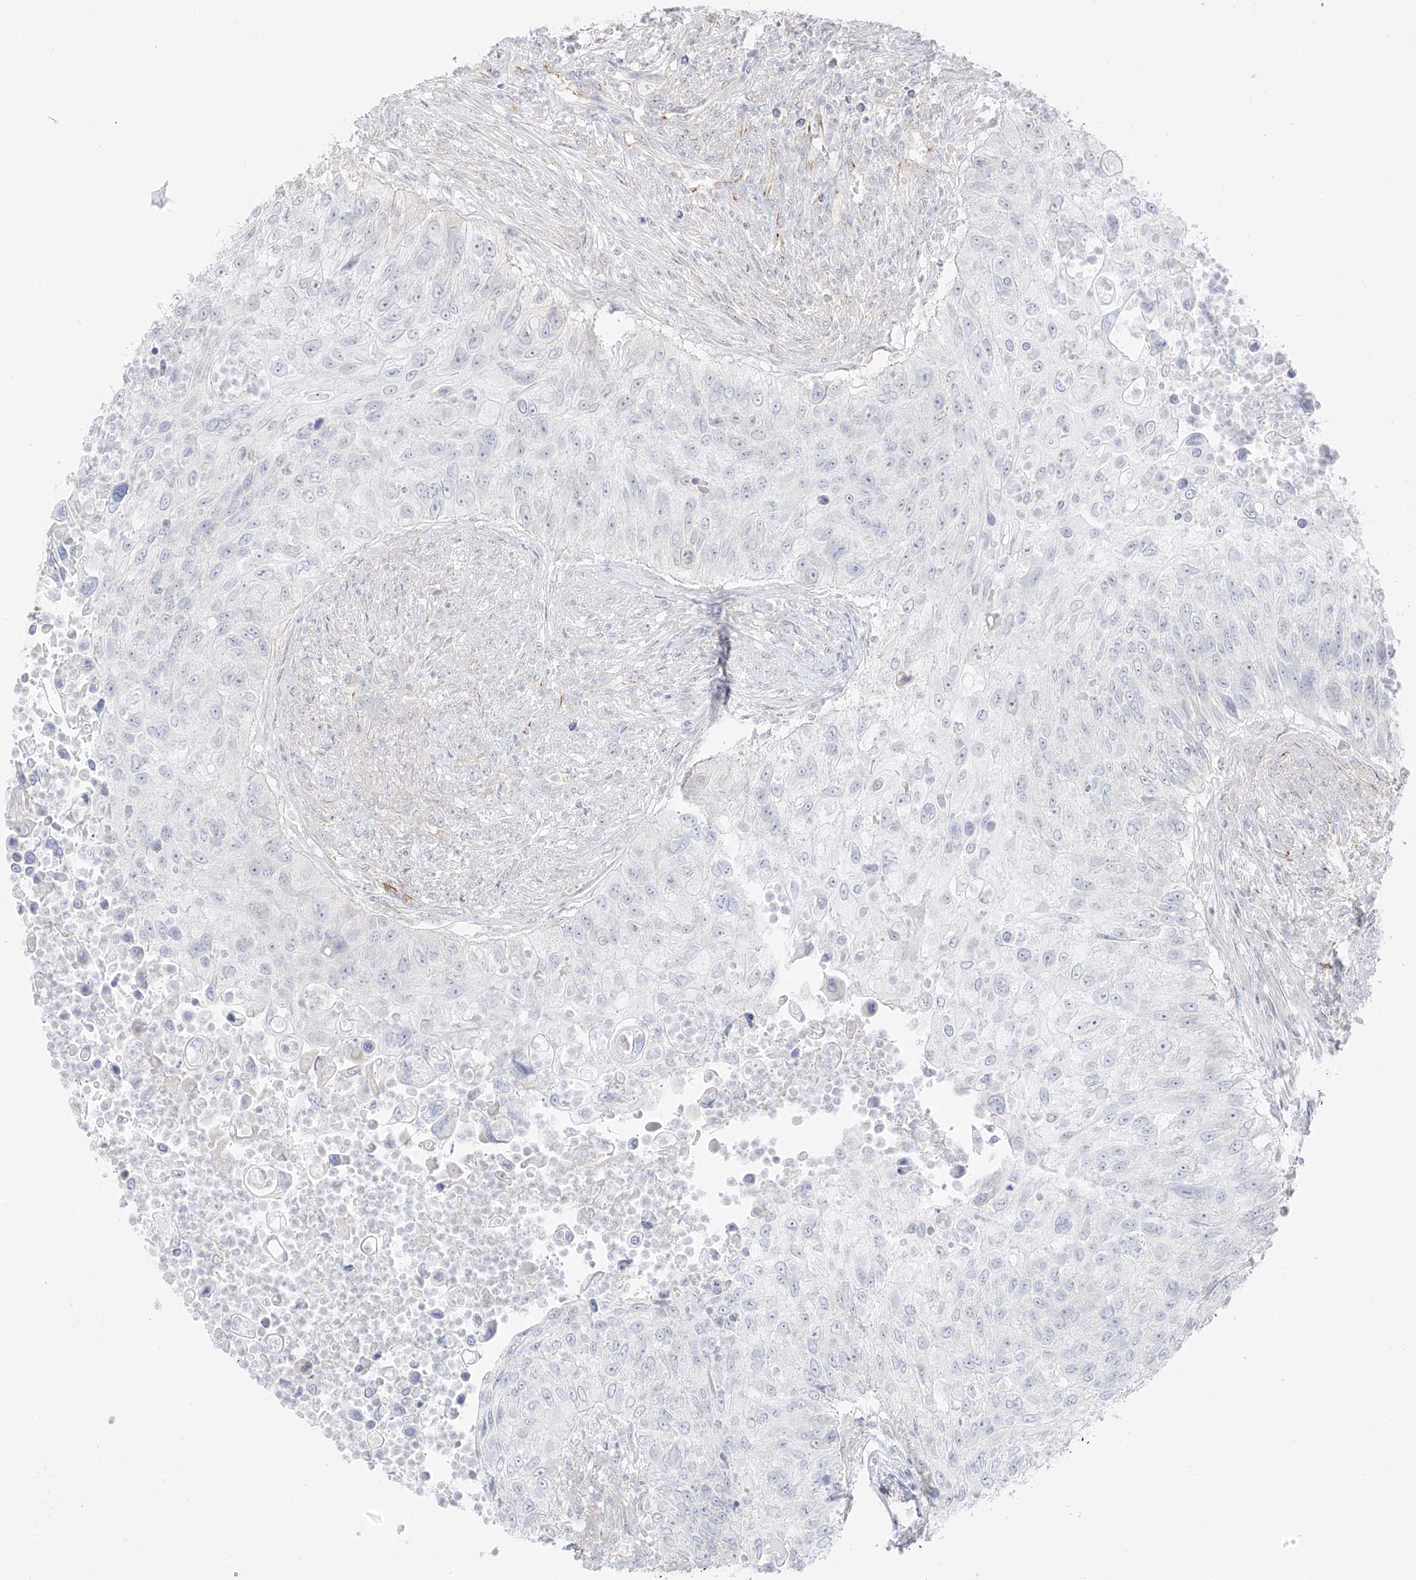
{"staining": {"intensity": "negative", "quantity": "none", "location": "none"}, "tissue": "urothelial cancer", "cell_type": "Tumor cells", "image_type": "cancer", "snomed": [{"axis": "morphology", "description": "Urothelial carcinoma, High grade"}, {"axis": "topography", "description": "Urinary bladder"}], "caption": "Tumor cells are negative for protein expression in human high-grade urothelial carcinoma. (DAB (3,3'-diaminobenzidine) IHC, high magnification).", "gene": "C11orf87", "patient": {"sex": "female", "age": 60}}